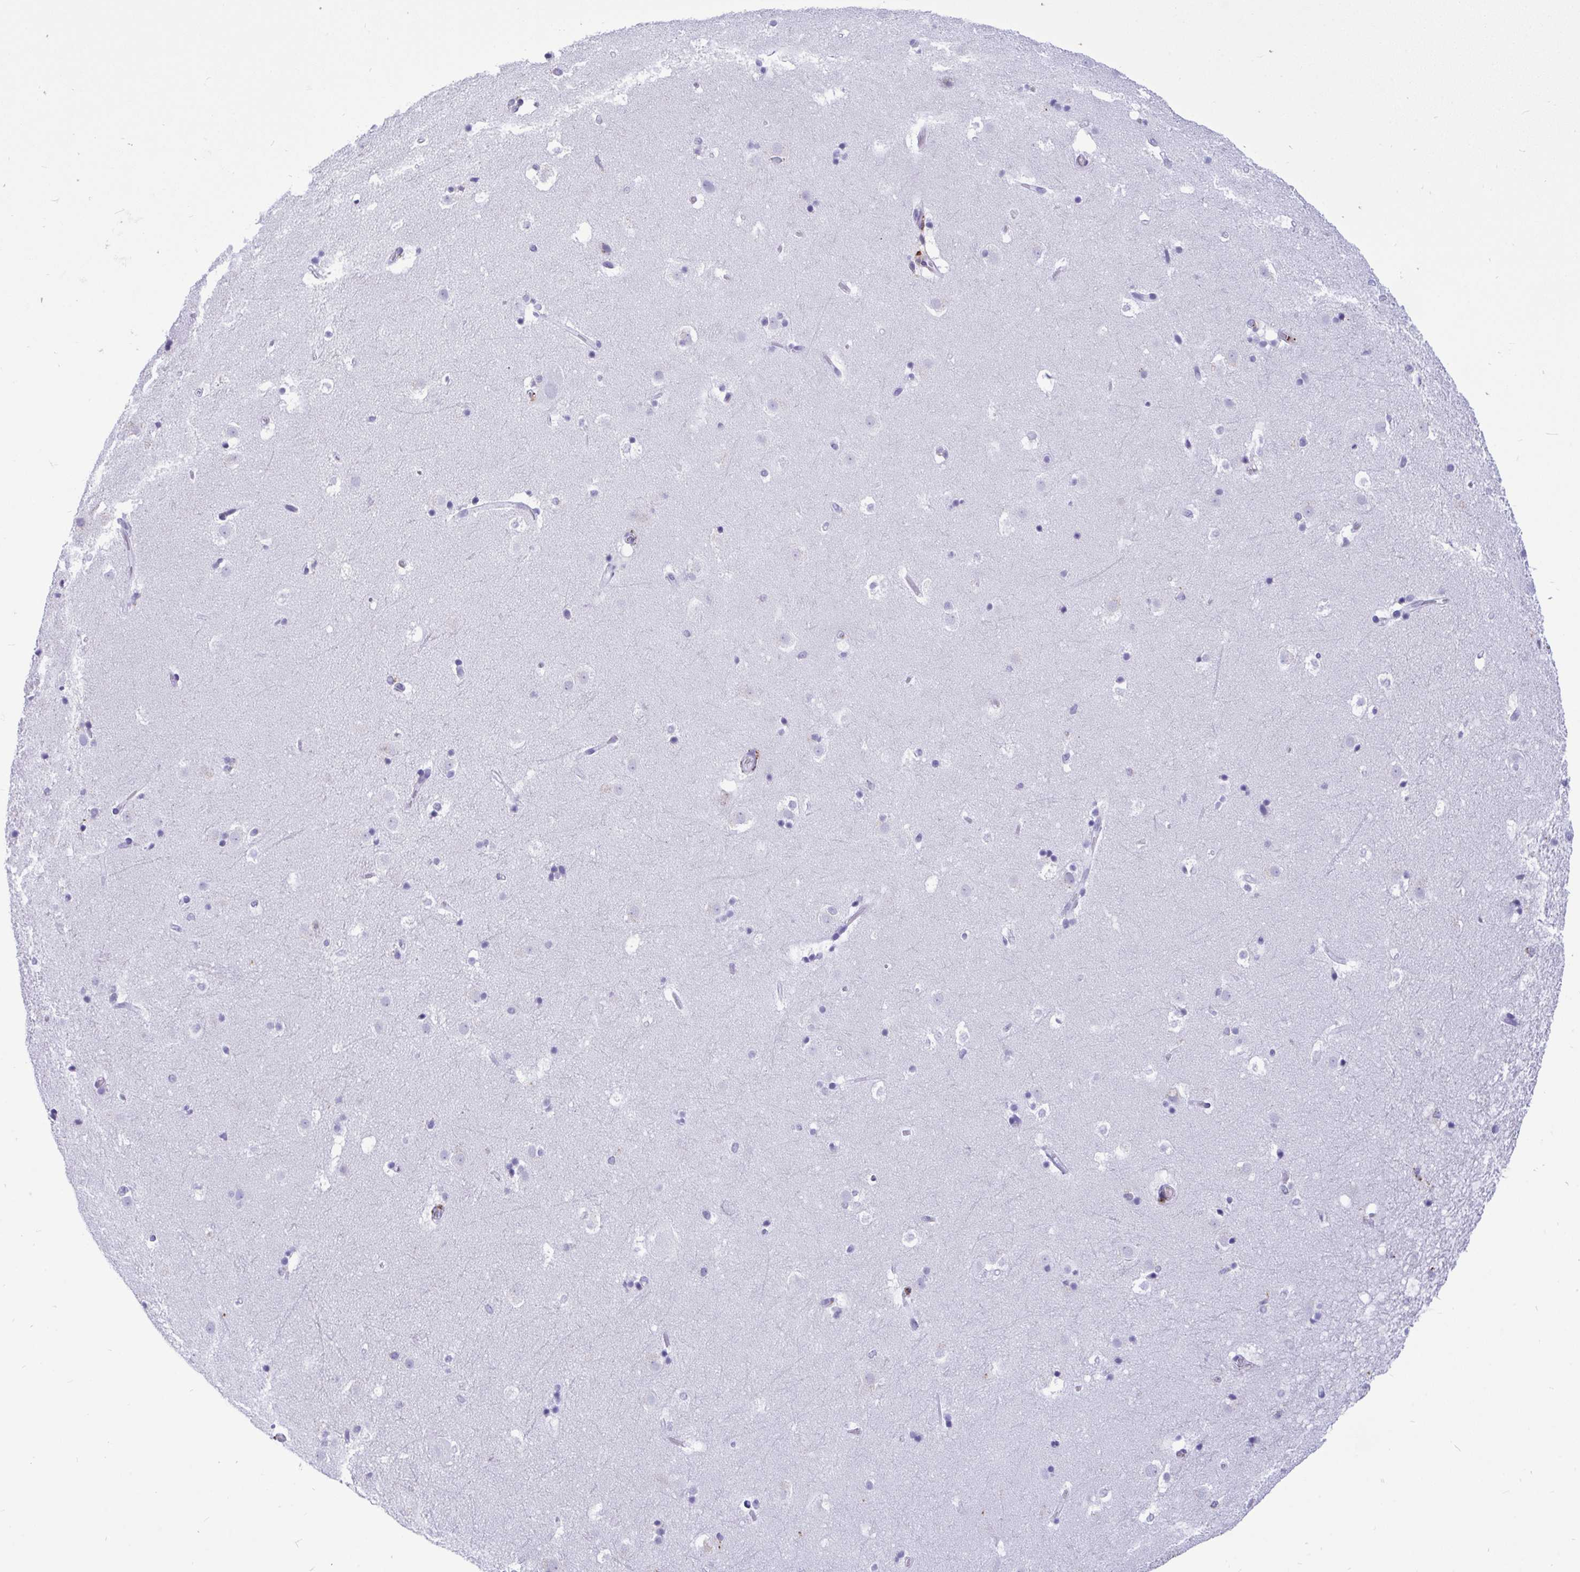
{"staining": {"intensity": "negative", "quantity": "none", "location": "none"}, "tissue": "caudate", "cell_type": "Glial cells", "image_type": "normal", "snomed": [{"axis": "morphology", "description": "Normal tissue, NOS"}, {"axis": "topography", "description": "Lateral ventricle wall"}], "caption": "Caudate stained for a protein using IHC reveals no positivity glial cells.", "gene": "CPVL", "patient": {"sex": "male", "age": 37}}